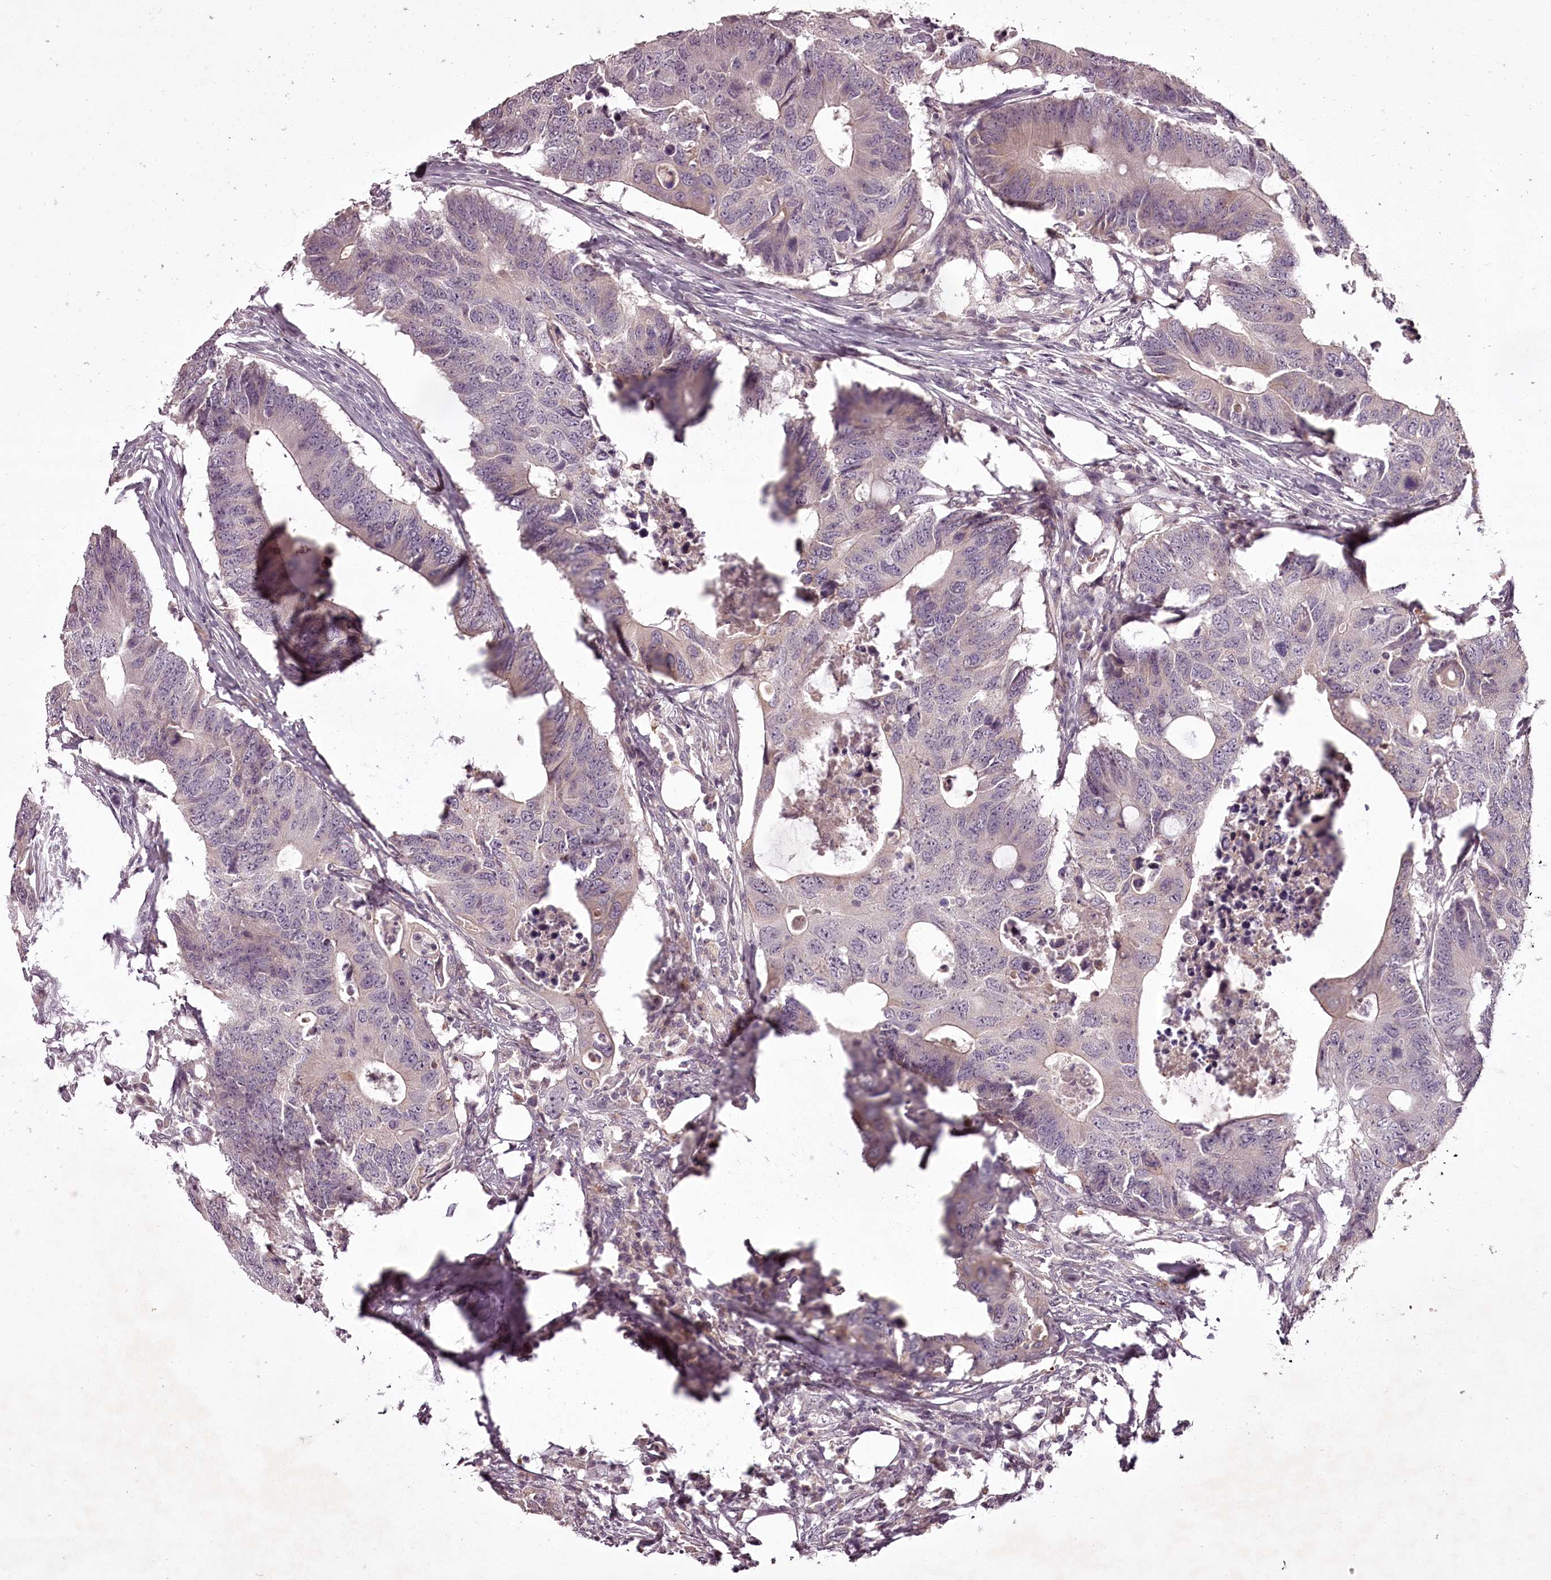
{"staining": {"intensity": "moderate", "quantity": "<25%", "location": "cytoplasmic/membranous"}, "tissue": "colorectal cancer", "cell_type": "Tumor cells", "image_type": "cancer", "snomed": [{"axis": "morphology", "description": "Adenocarcinoma, NOS"}, {"axis": "topography", "description": "Colon"}], "caption": "Moderate cytoplasmic/membranous positivity is seen in approximately <25% of tumor cells in colorectal cancer.", "gene": "RBMXL2", "patient": {"sex": "male", "age": 71}}